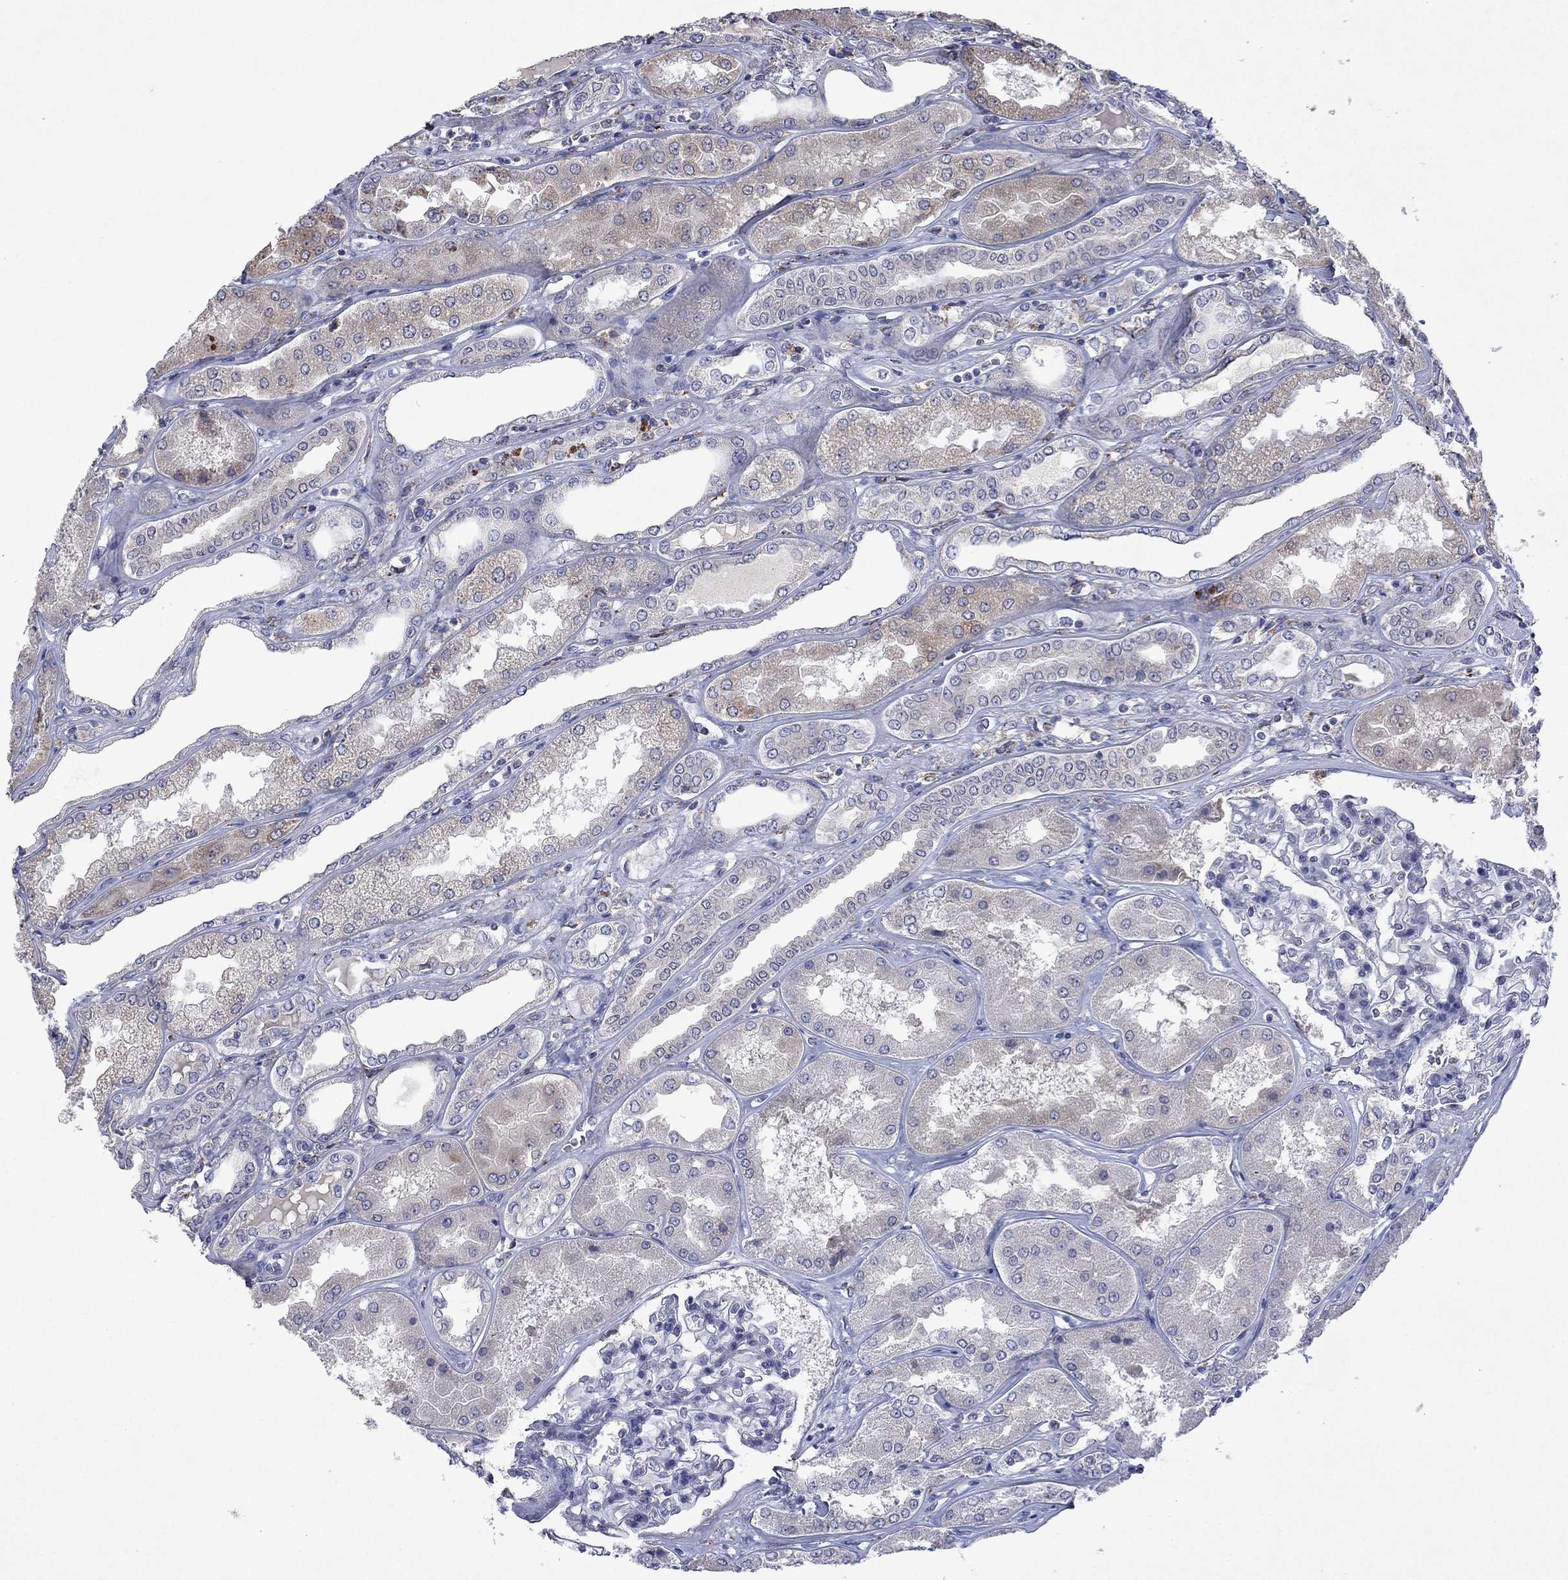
{"staining": {"intensity": "negative", "quantity": "none", "location": "none"}, "tissue": "kidney", "cell_type": "Cells in glomeruli", "image_type": "normal", "snomed": [{"axis": "morphology", "description": "Normal tissue, NOS"}, {"axis": "topography", "description": "Kidney"}], "caption": "An immunohistochemistry (IHC) micrograph of normal kidney is shown. There is no staining in cells in glomeruli of kidney.", "gene": "TMEM97", "patient": {"sex": "female", "age": 56}}